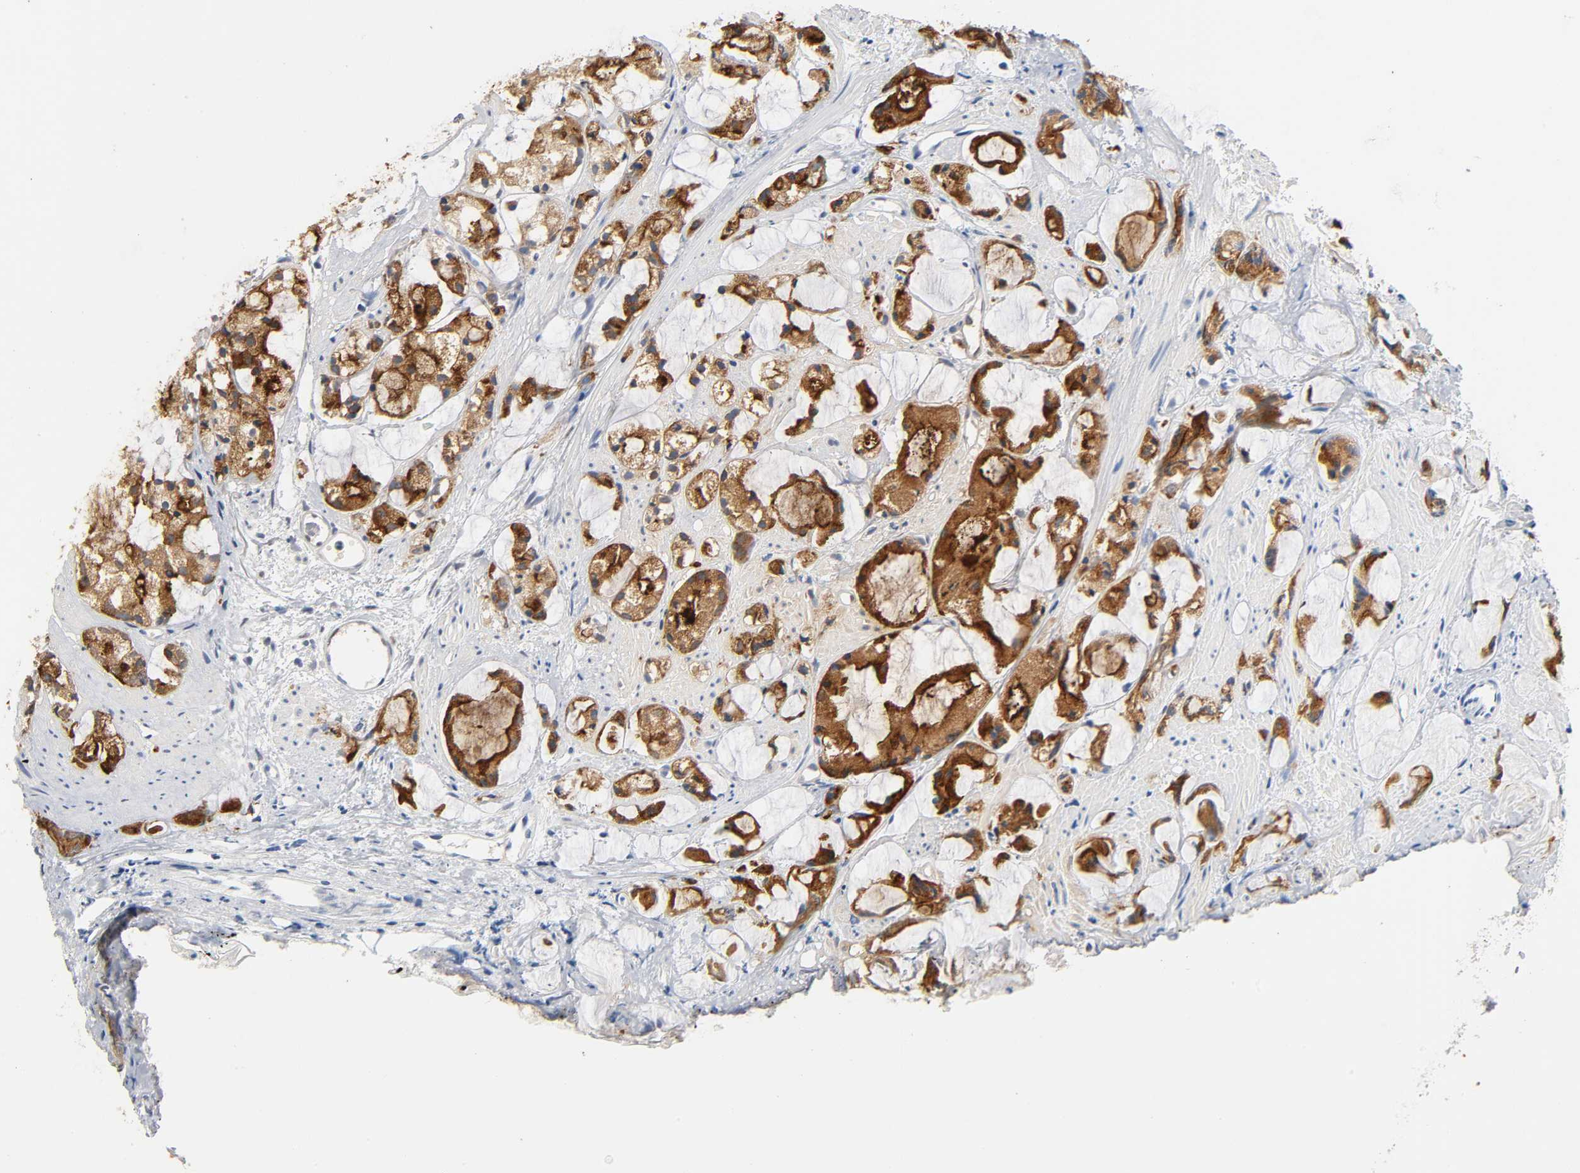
{"staining": {"intensity": "strong", "quantity": ">75%", "location": "cytoplasmic/membranous"}, "tissue": "prostate cancer", "cell_type": "Tumor cells", "image_type": "cancer", "snomed": [{"axis": "morphology", "description": "Adenocarcinoma, High grade"}, {"axis": "topography", "description": "Prostate"}], "caption": "Protein staining reveals strong cytoplasmic/membranous positivity in approximately >75% of tumor cells in adenocarcinoma (high-grade) (prostate). (DAB IHC, brown staining for protein, blue staining for nuclei).", "gene": "ACP3", "patient": {"sex": "male", "age": 85}}